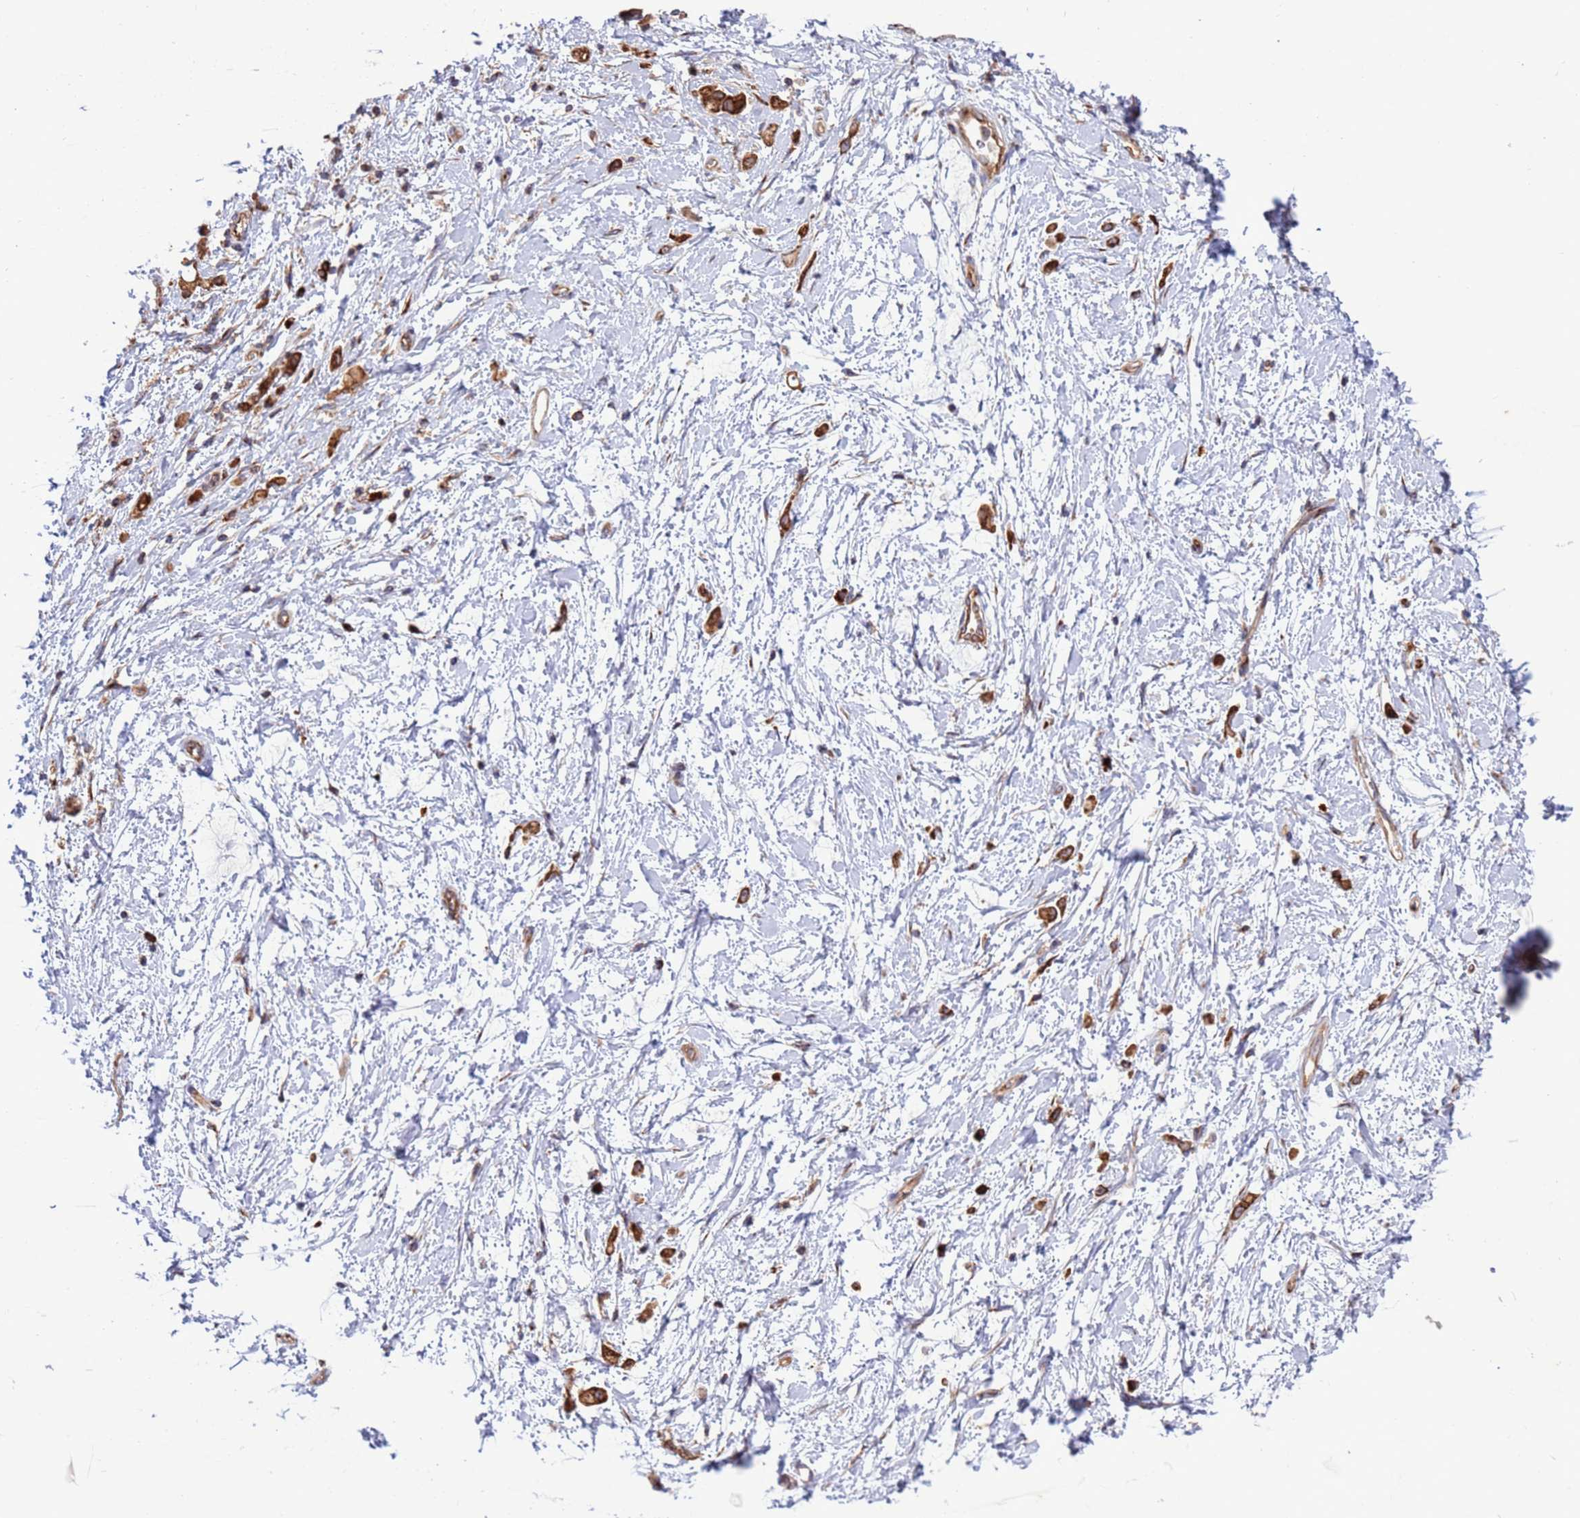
{"staining": {"intensity": "strong", "quantity": ">75%", "location": "cytoplasmic/membranous"}, "tissue": "stomach cancer", "cell_type": "Tumor cells", "image_type": "cancer", "snomed": [{"axis": "morphology", "description": "Adenocarcinoma, NOS"}, {"axis": "topography", "description": "Stomach"}], "caption": "Immunohistochemical staining of stomach cancer (adenocarcinoma) demonstrates high levels of strong cytoplasmic/membranous staining in approximately >75% of tumor cells.", "gene": "ZC3HAV1", "patient": {"sex": "female", "age": 60}}